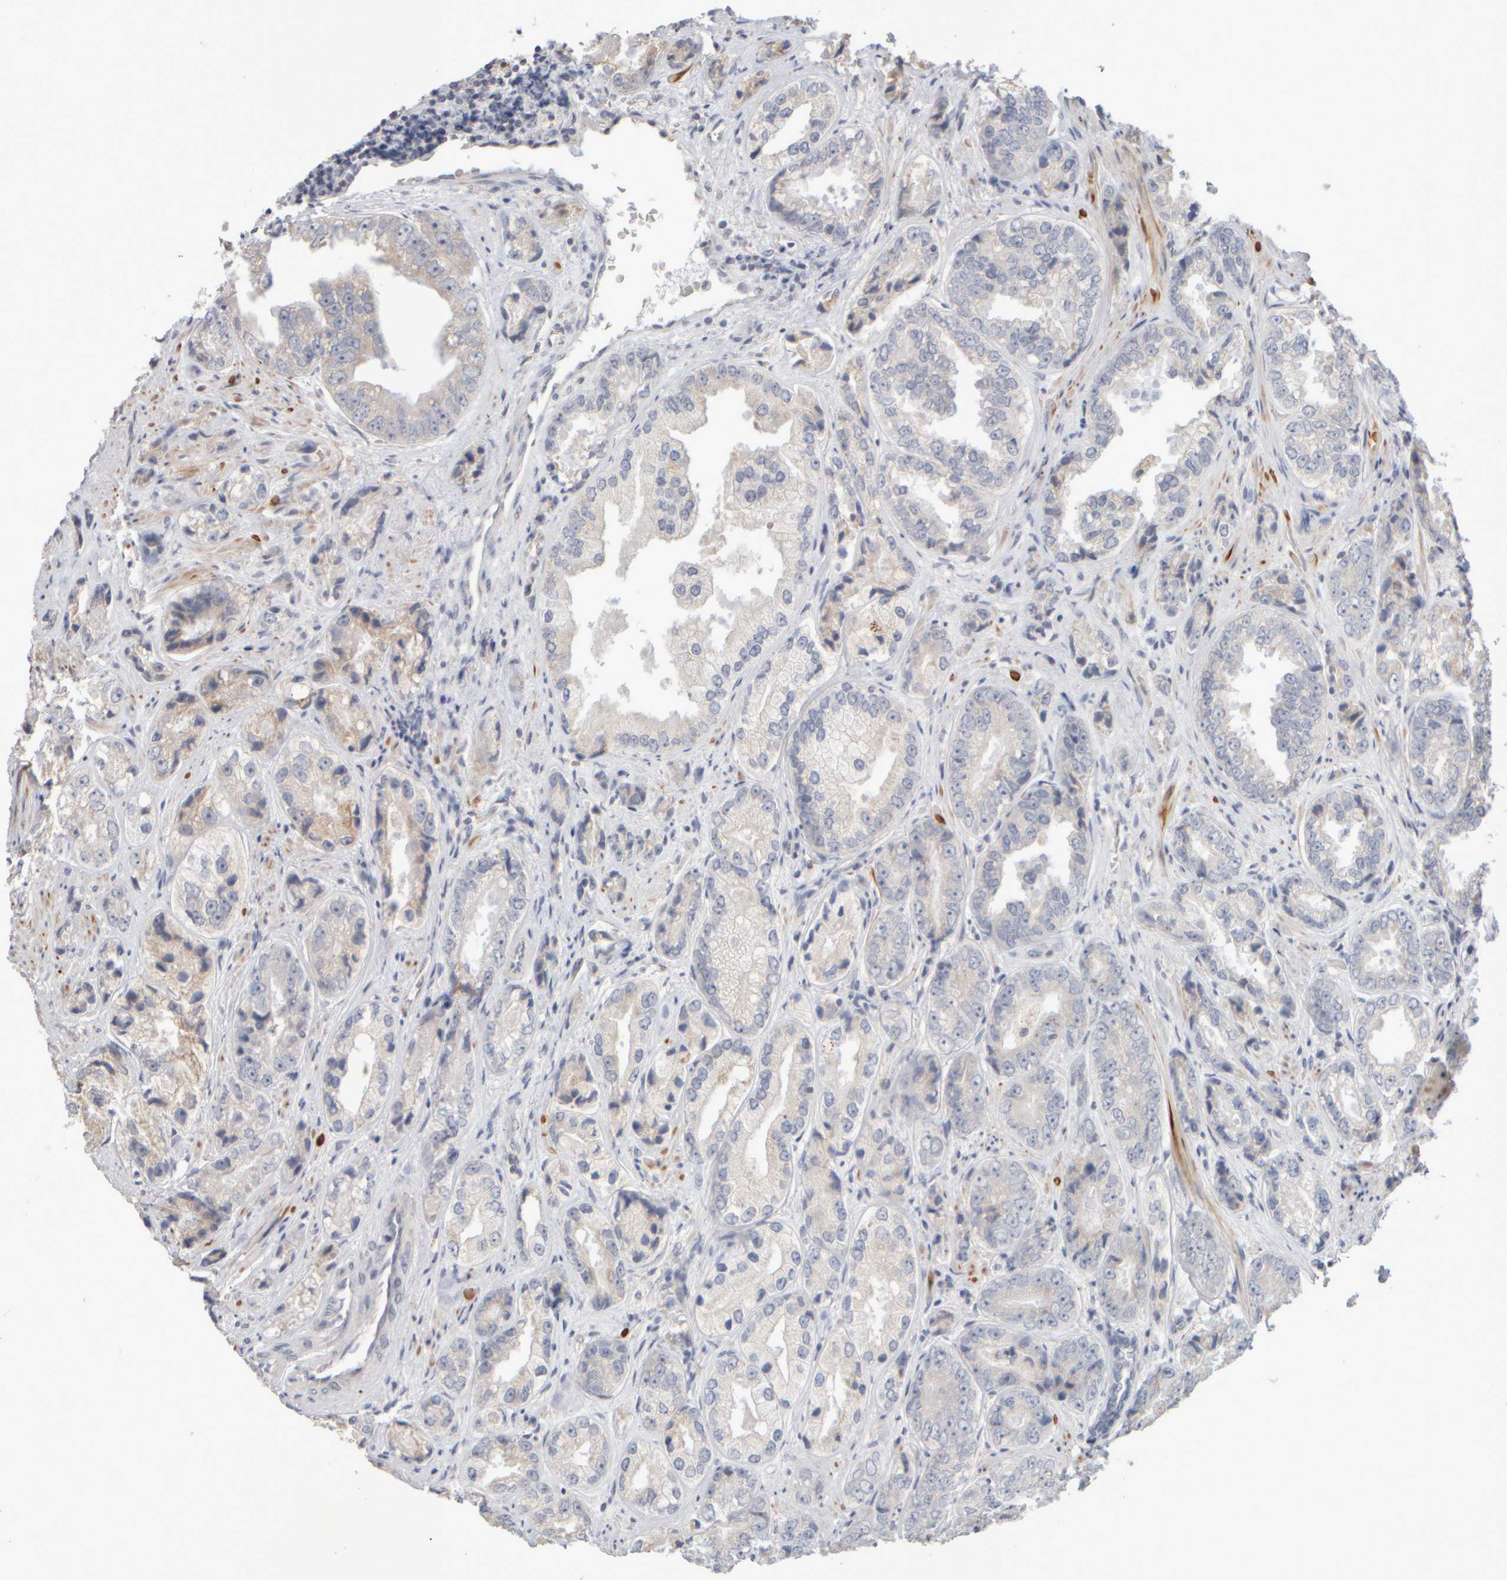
{"staining": {"intensity": "negative", "quantity": "none", "location": "none"}, "tissue": "prostate cancer", "cell_type": "Tumor cells", "image_type": "cancer", "snomed": [{"axis": "morphology", "description": "Adenocarcinoma, High grade"}, {"axis": "topography", "description": "Prostate"}], "caption": "The histopathology image demonstrates no significant positivity in tumor cells of high-grade adenocarcinoma (prostate). (DAB IHC, high magnification).", "gene": "ZNF112", "patient": {"sex": "male", "age": 61}}